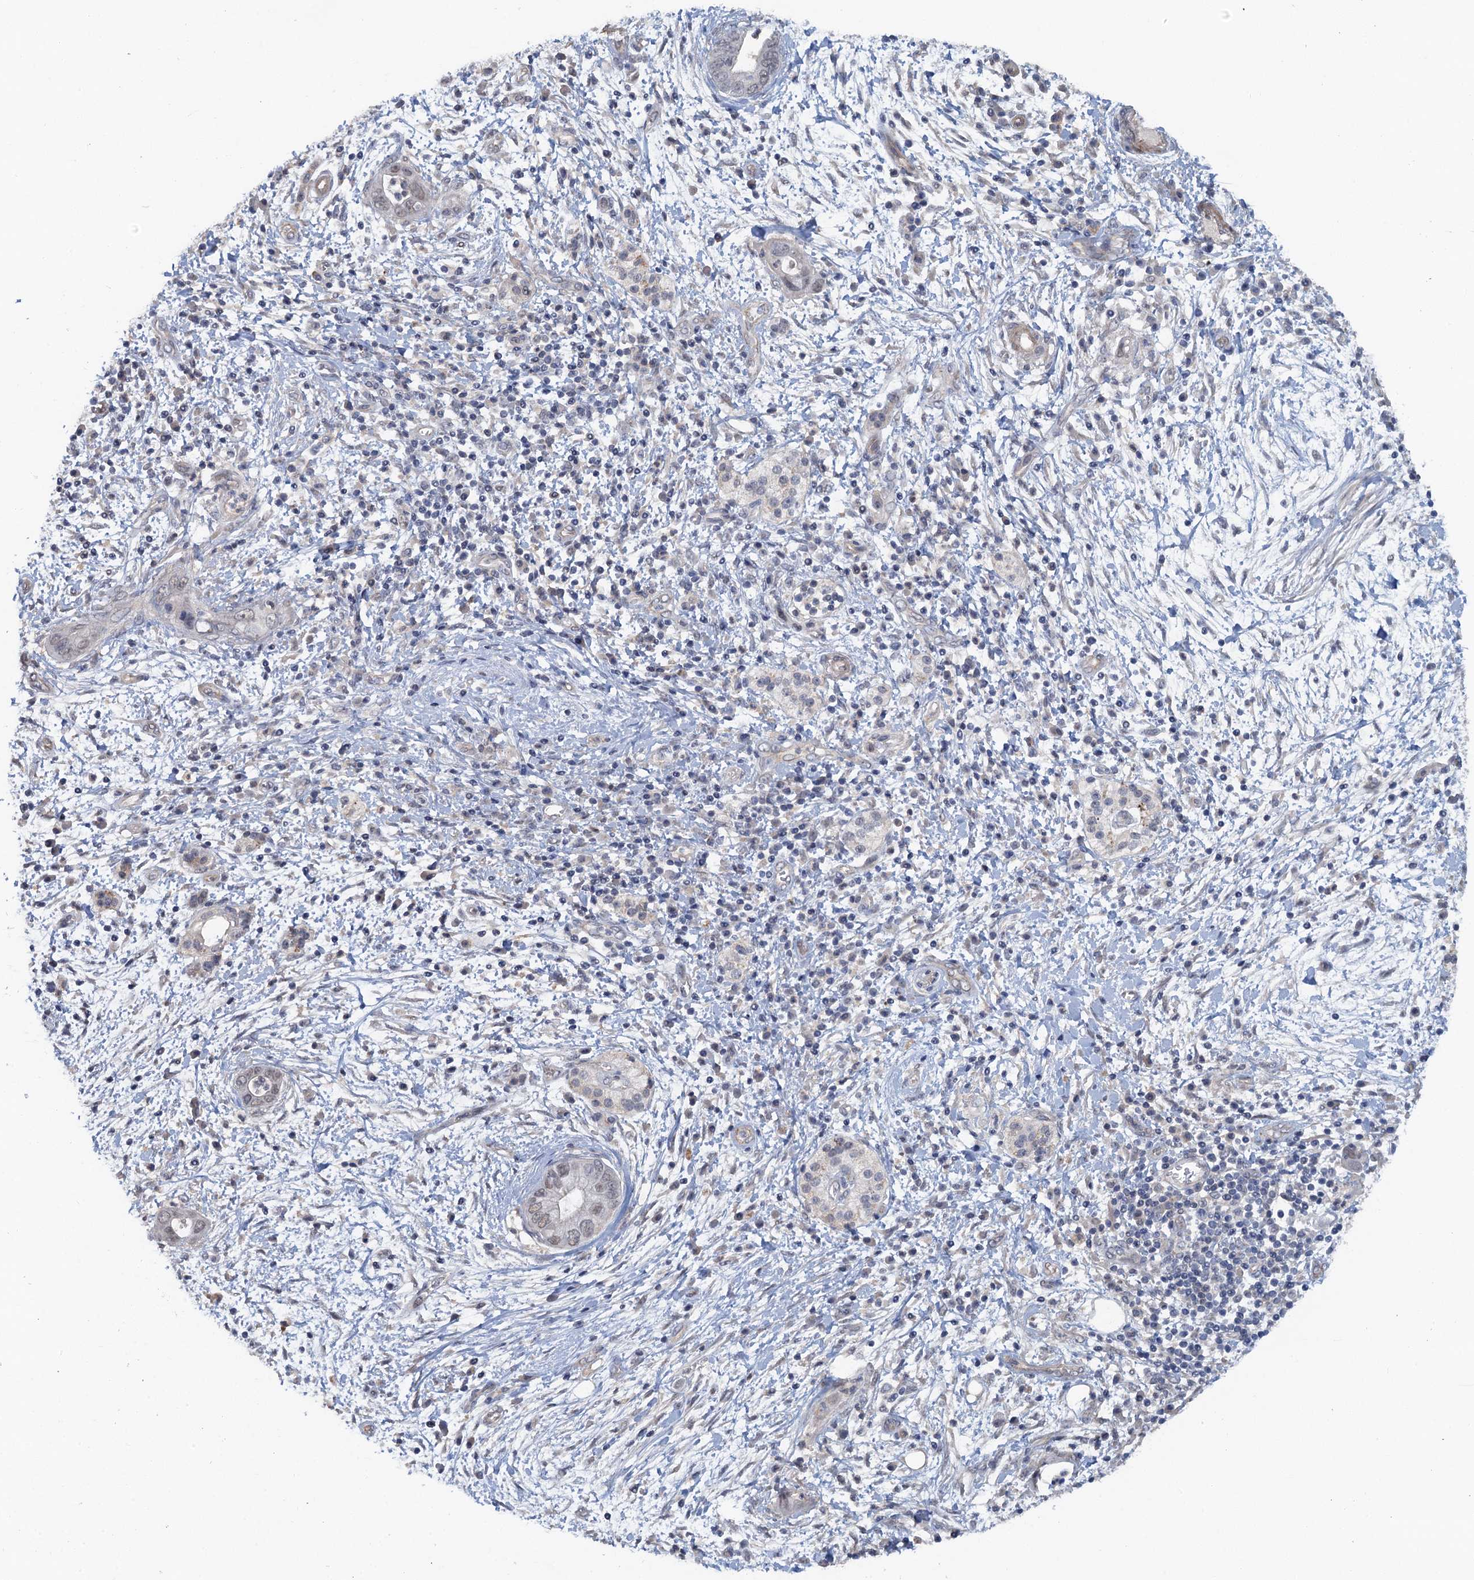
{"staining": {"intensity": "negative", "quantity": "none", "location": "none"}, "tissue": "pancreatic cancer", "cell_type": "Tumor cells", "image_type": "cancer", "snomed": [{"axis": "morphology", "description": "Adenocarcinoma, NOS"}, {"axis": "topography", "description": "Pancreas"}], "caption": "An immunohistochemistry photomicrograph of adenocarcinoma (pancreatic) is shown. There is no staining in tumor cells of adenocarcinoma (pancreatic).", "gene": "MYO16", "patient": {"sex": "male", "age": 75}}